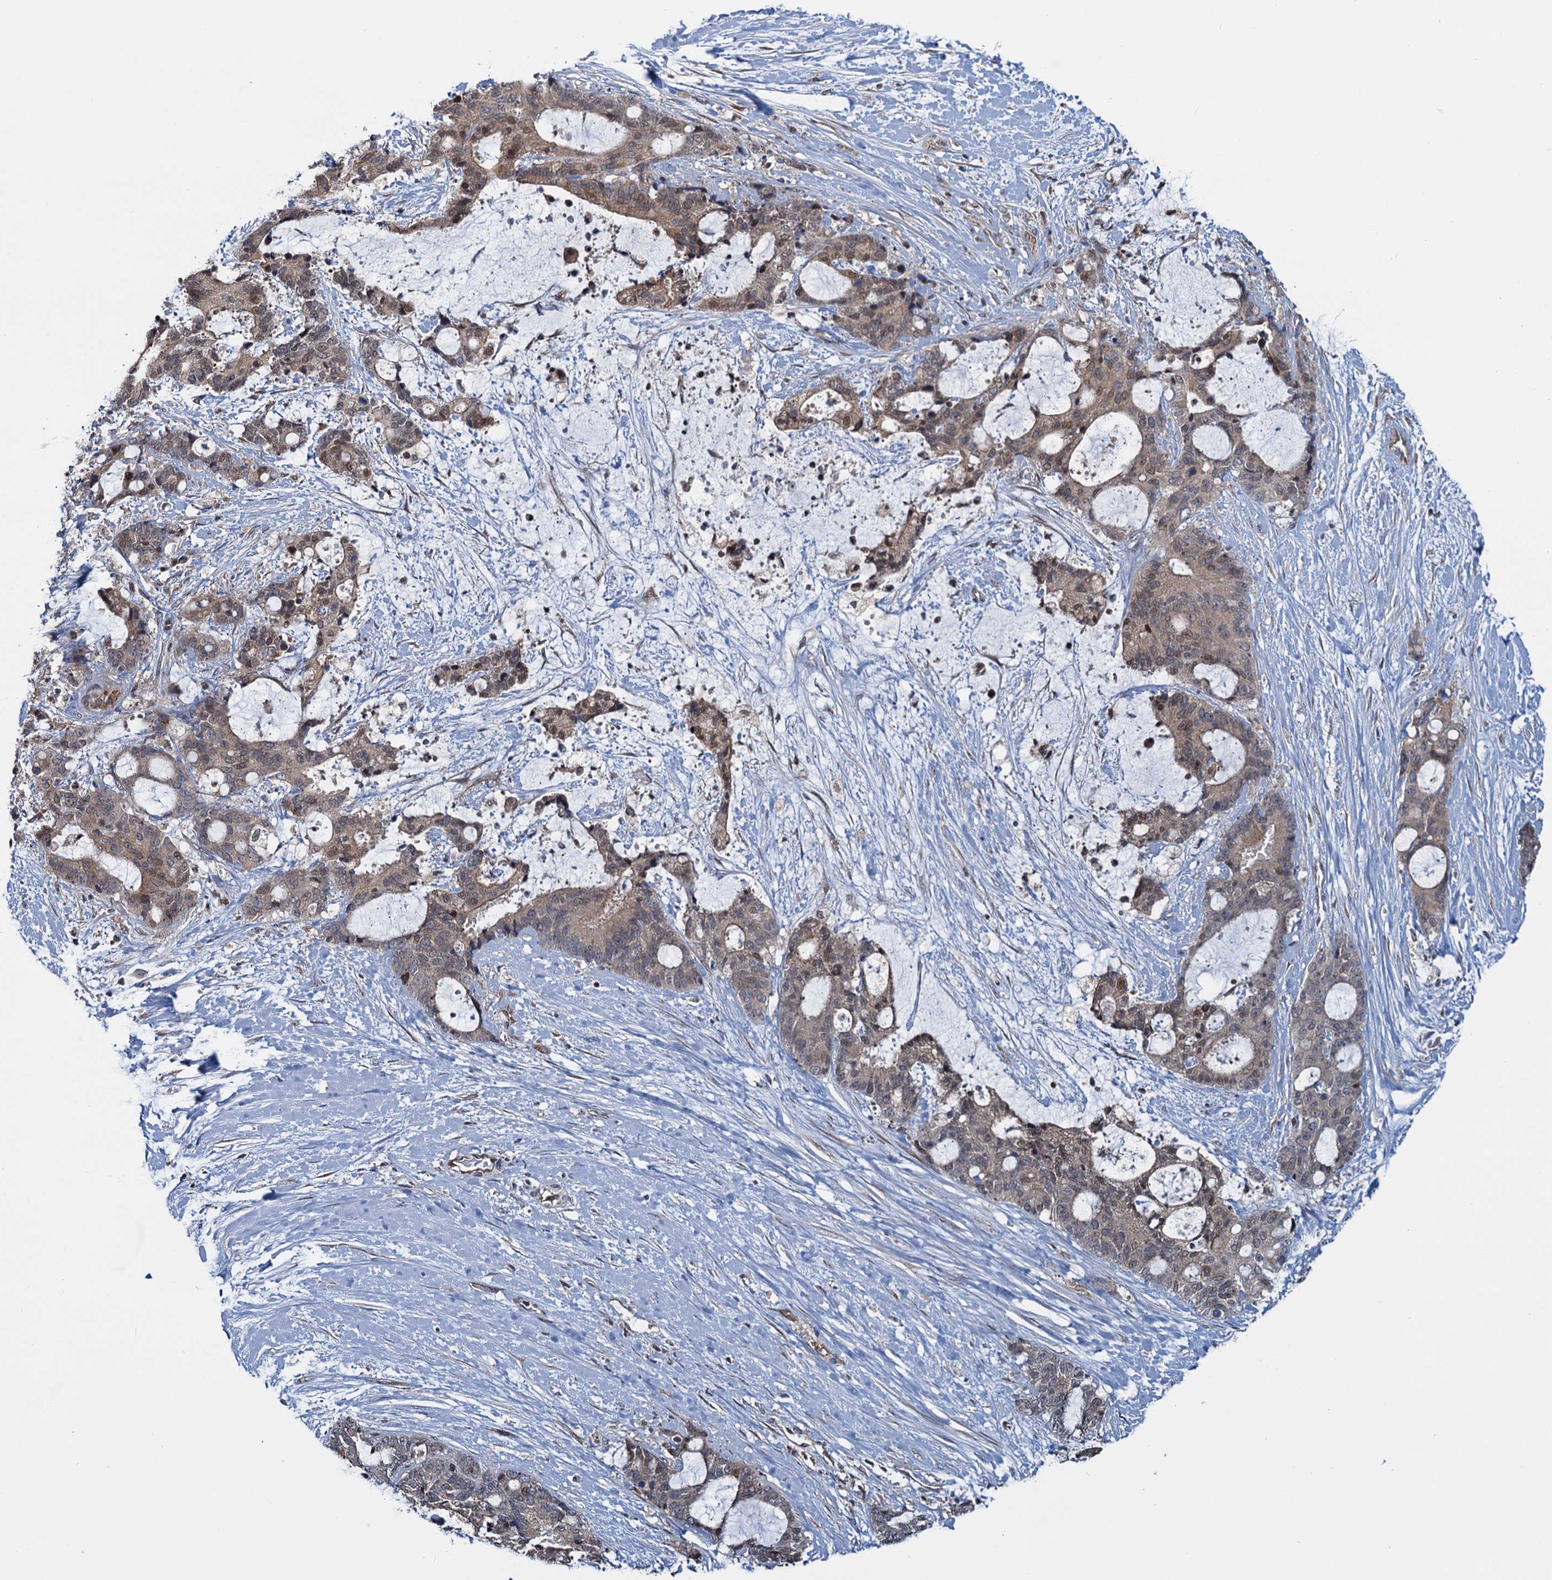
{"staining": {"intensity": "weak", "quantity": ">75%", "location": "cytoplasmic/membranous,nuclear"}, "tissue": "liver cancer", "cell_type": "Tumor cells", "image_type": "cancer", "snomed": [{"axis": "morphology", "description": "Normal tissue, NOS"}, {"axis": "morphology", "description": "Cholangiocarcinoma"}, {"axis": "topography", "description": "Liver"}, {"axis": "topography", "description": "Peripheral nerve tissue"}], "caption": "This micrograph shows immunohistochemistry (IHC) staining of human cholangiocarcinoma (liver), with low weak cytoplasmic/membranous and nuclear expression in about >75% of tumor cells.", "gene": "RNF125", "patient": {"sex": "female", "age": 73}}